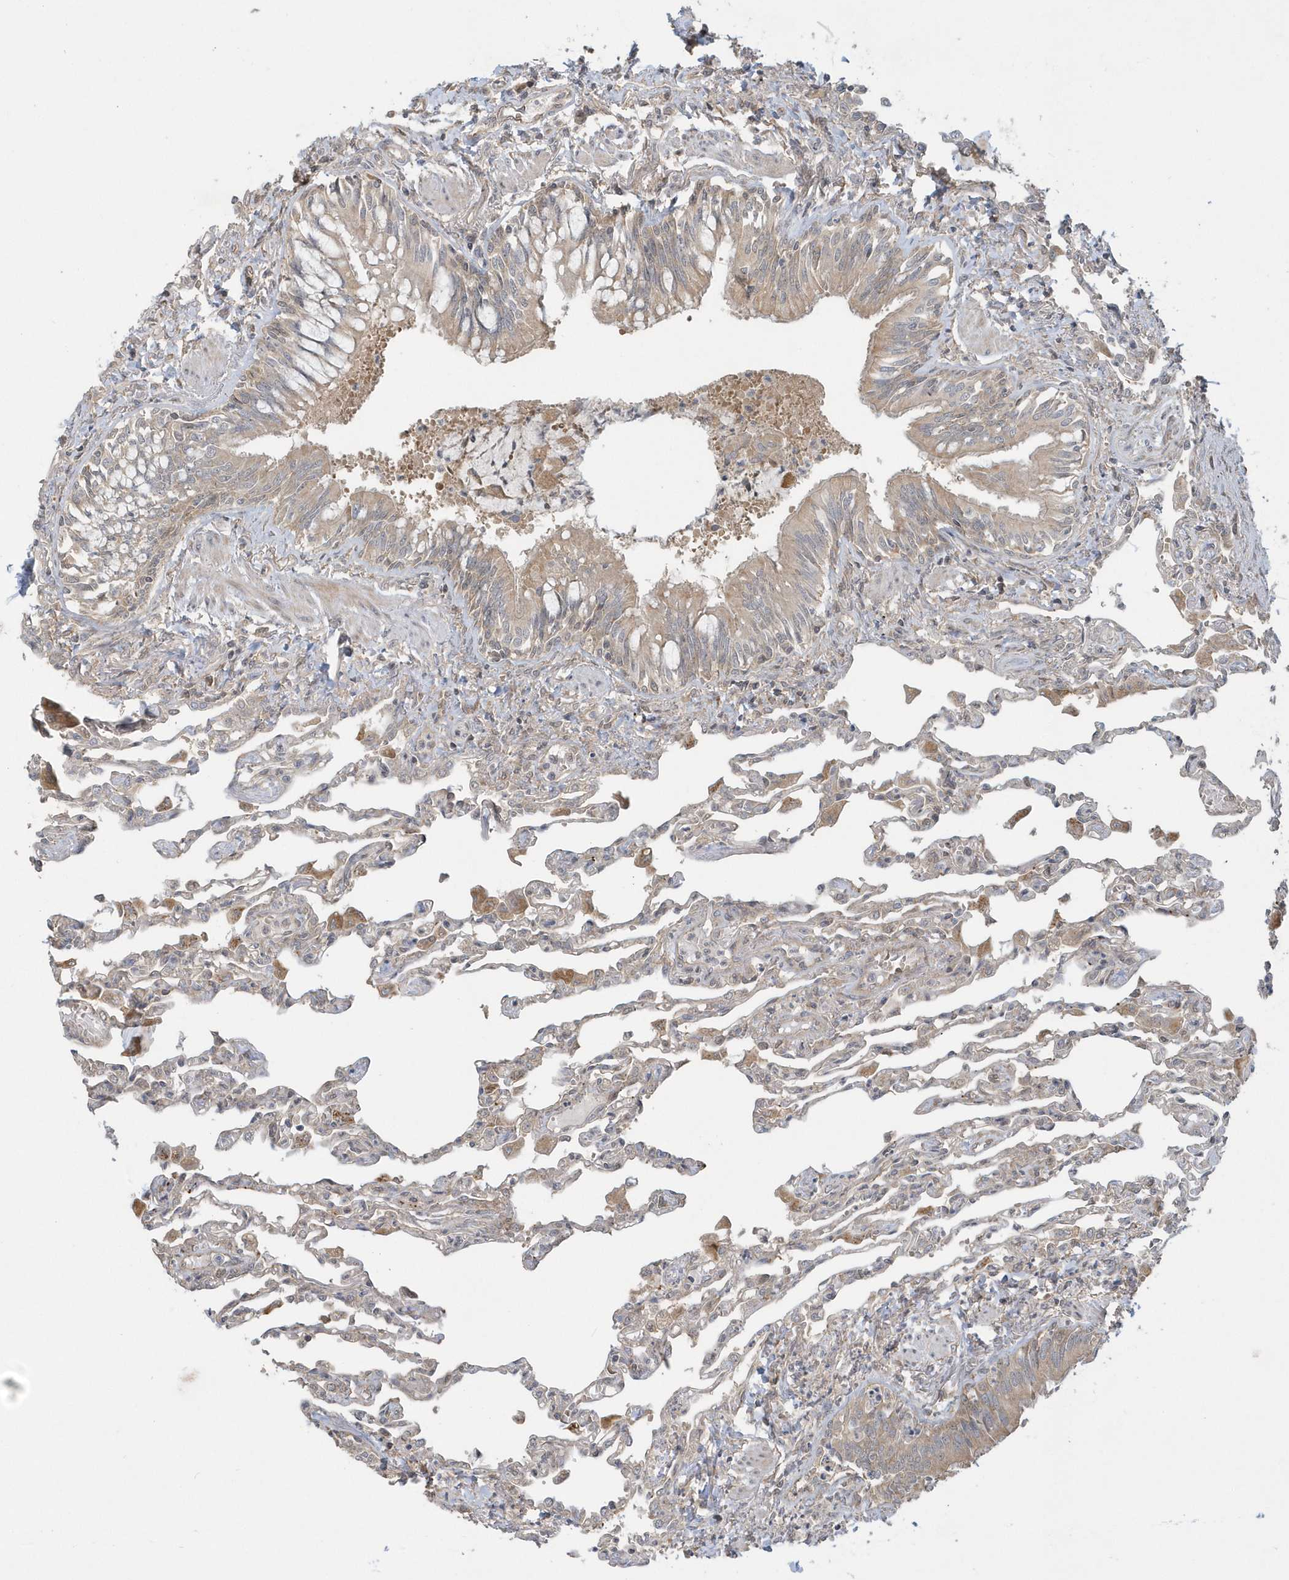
{"staining": {"intensity": "negative", "quantity": "none", "location": "none"}, "tissue": "lung", "cell_type": "Alveolar cells", "image_type": "normal", "snomed": [{"axis": "morphology", "description": "Normal tissue, NOS"}, {"axis": "topography", "description": "Bronchus"}, {"axis": "topography", "description": "Lung"}], "caption": "The histopathology image shows no significant staining in alveolar cells of lung.", "gene": "THG1L", "patient": {"sex": "female", "age": 49}}